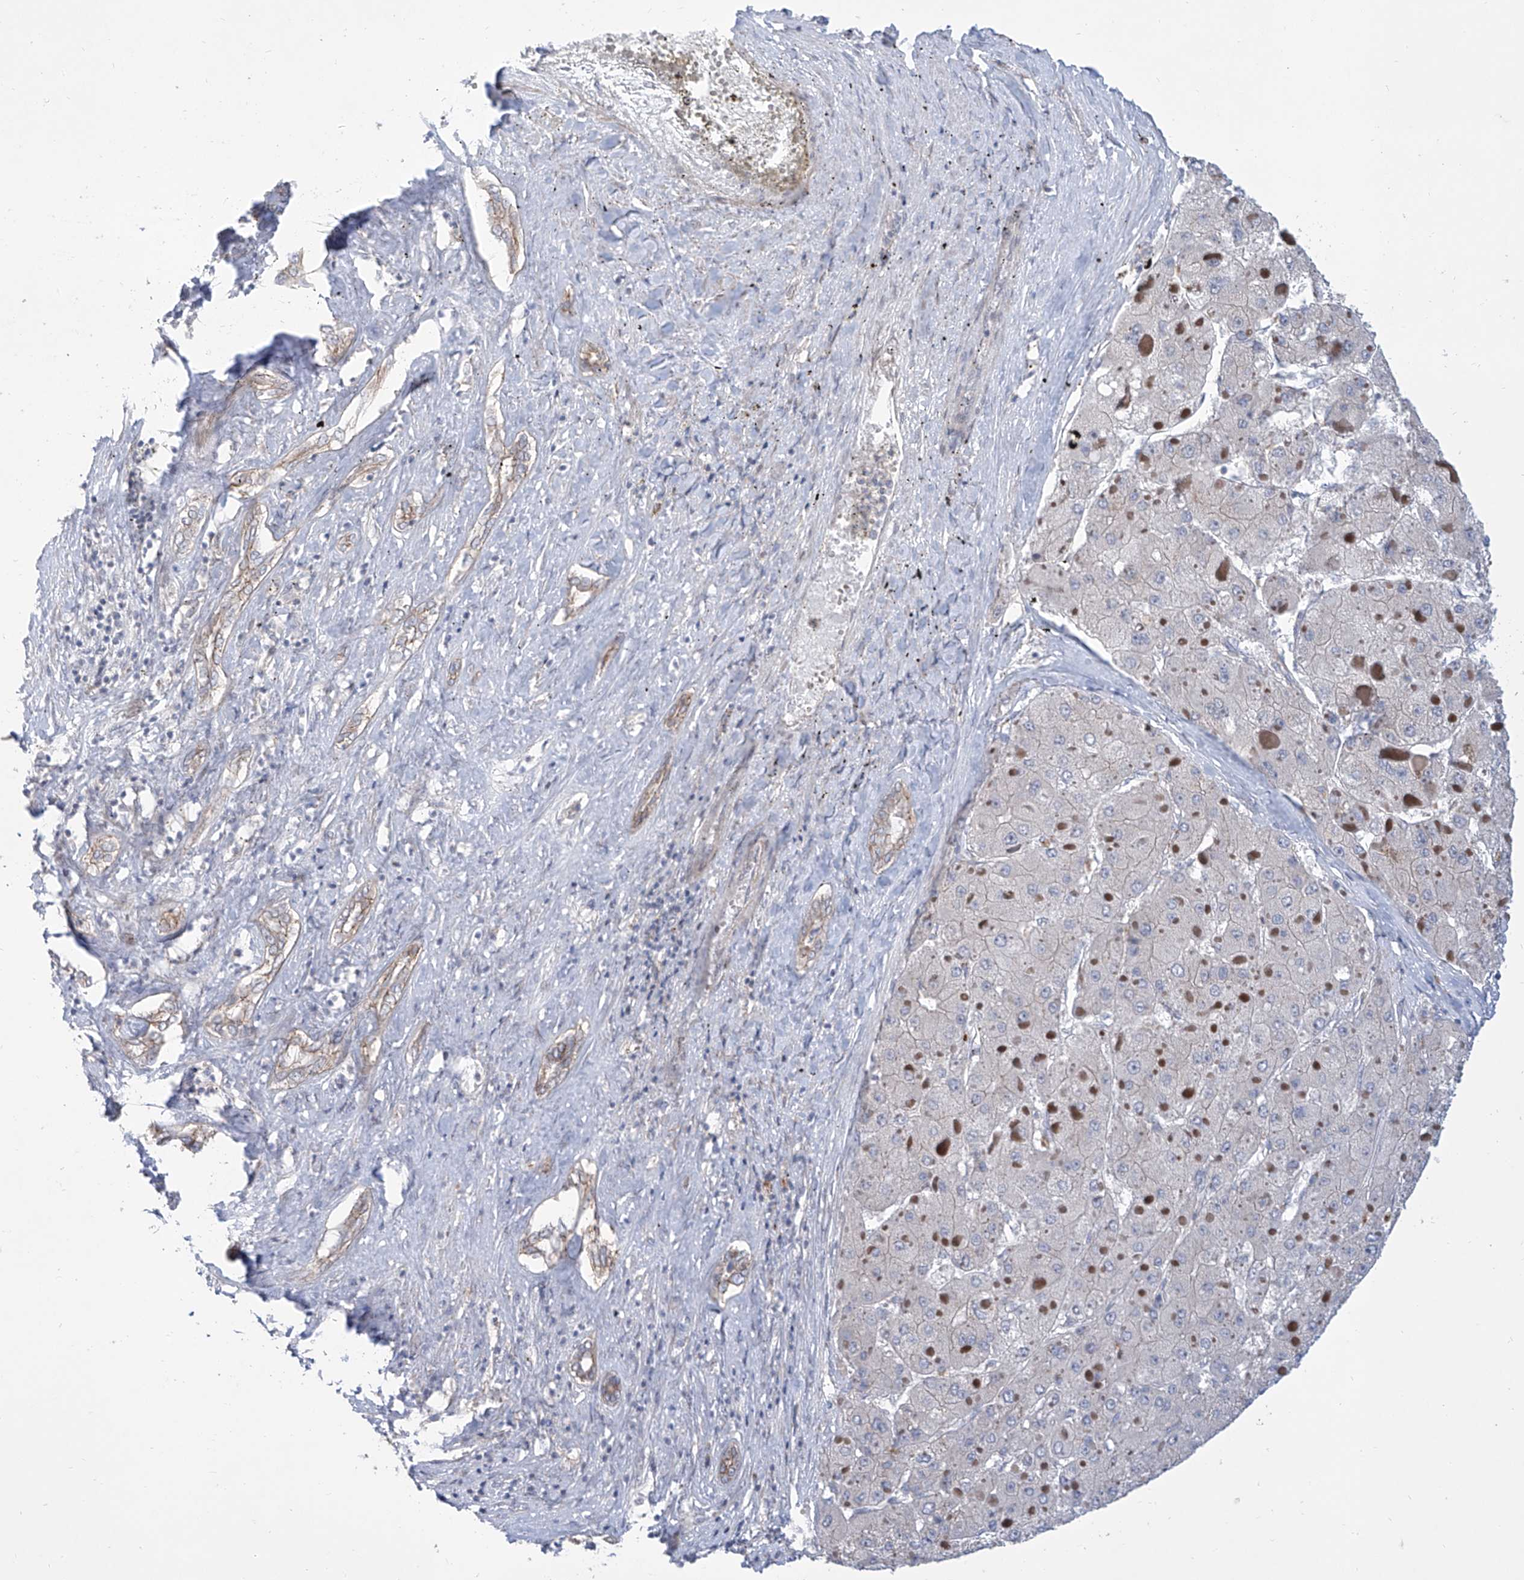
{"staining": {"intensity": "negative", "quantity": "none", "location": "none"}, "tissue": "liver cancer", "cell_type": "Tumor cells", "image_type": "cancer", "snomed": [{"axis": "morphology", "description": "Carcinoma, Hepatocellular, NOS"}, {"axis": "topography", "description": "Liver"}], "caption": "DAB (3,3'-diaminobenzidine) immunohistochemical staining of human hepatocellular carcinoma (liver) shows no significant expression in tumor cells. The staining is performed using DAB brown chromogen with nuclei counter-stained in using hematoxylin.", "gene": "LRRC1", "patient": {"sex": "female", "age": 73}}